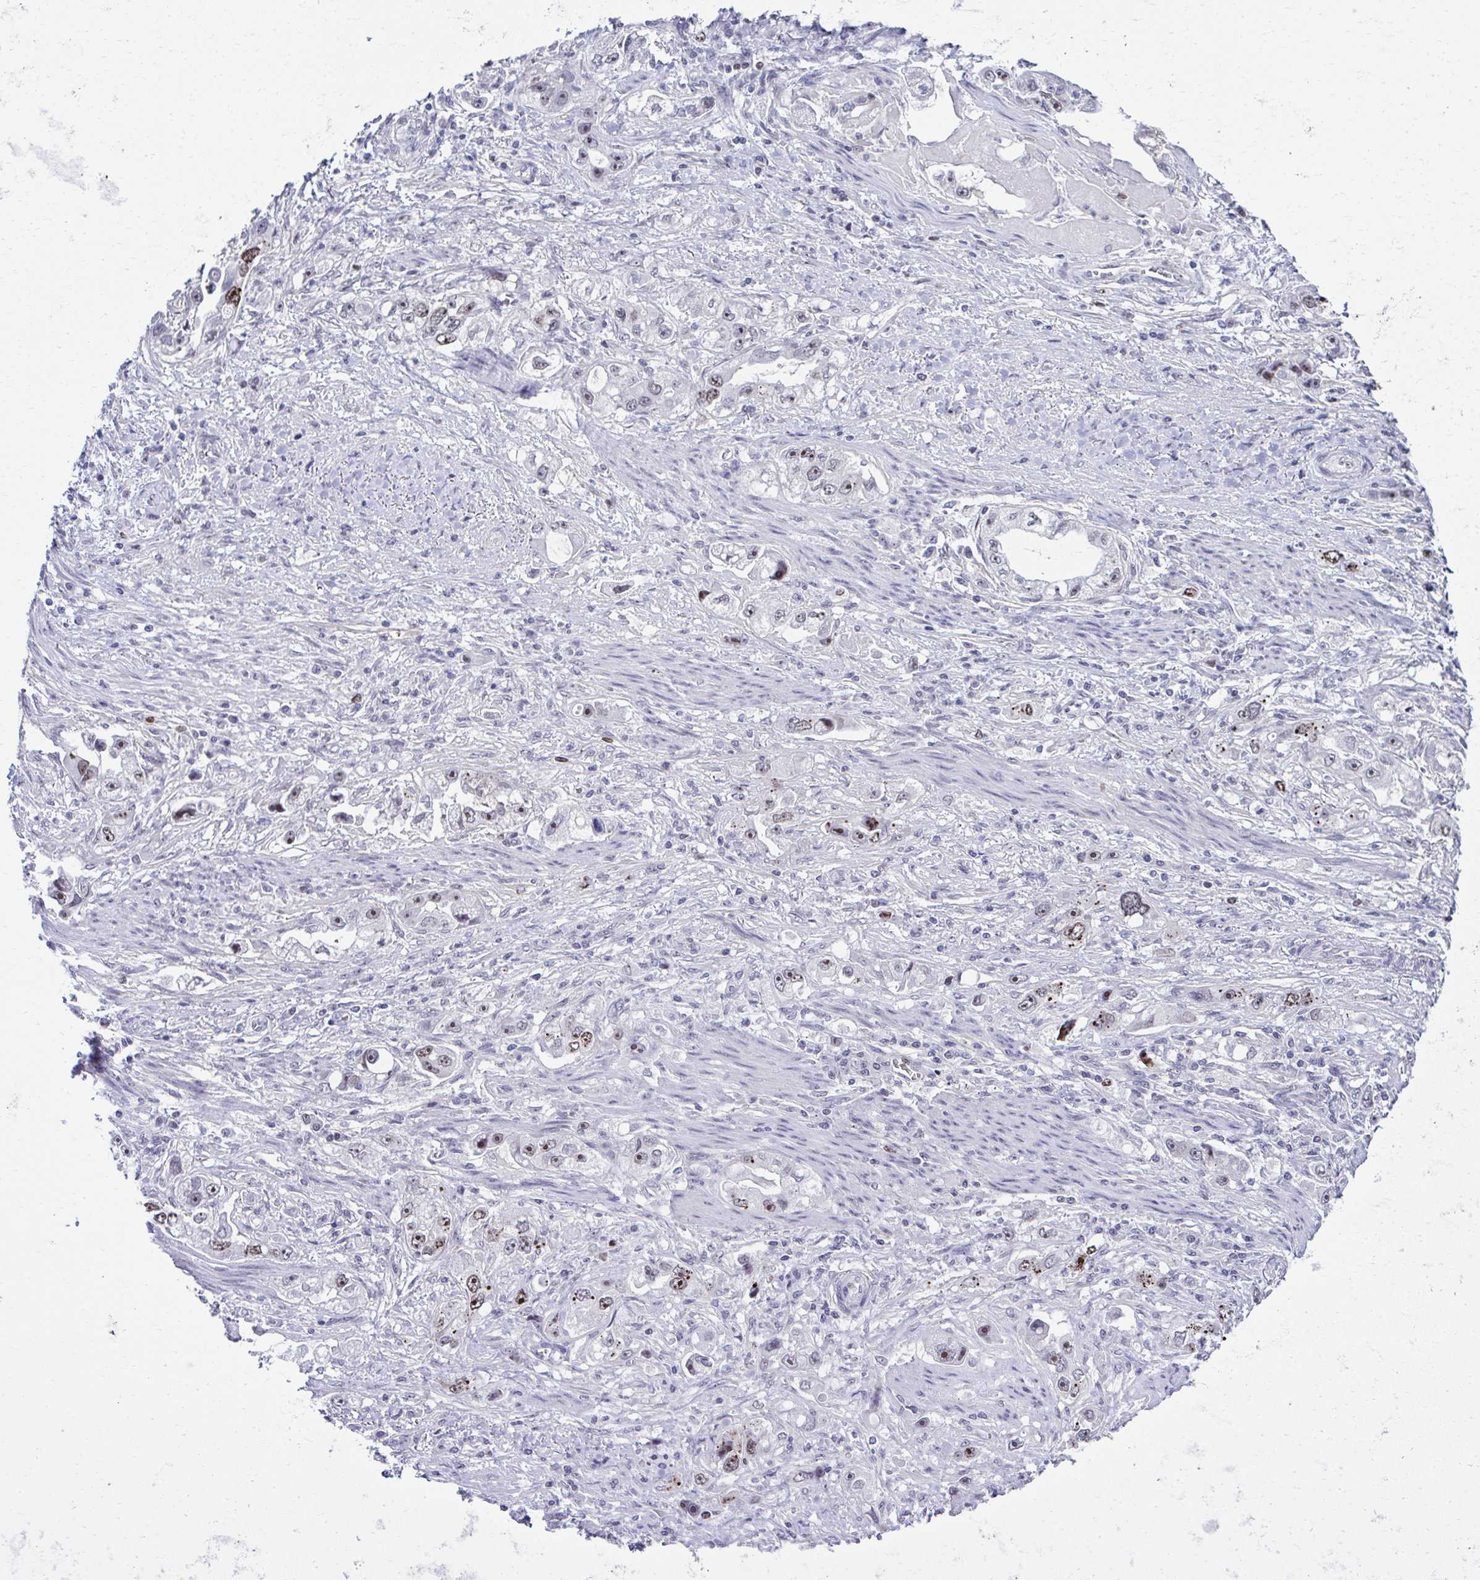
{"staining": {"intensity": "moderate", "quantity": "25%-75%", "location": "nuclear"}, "tissue": "stomach cancer", "cell_type": "Tumor cells", "image_type": "cancer", "snomed": [{"axis": "morphology", "description": "Adenocarcinoma, NOS"}, {"axis": "topography", "description": "Stomach, lower"}], "caption": "IHC micrograph of neoplastic tissue: stomach cancer stained using immunohistochemistry reveals medium levels of moderate protein expression localized specifically in the nuclear of tumor cells, appearing as a nuclear brown color.", "gene": "CEP72", "patient": {"sex": "female", "age": 93}}